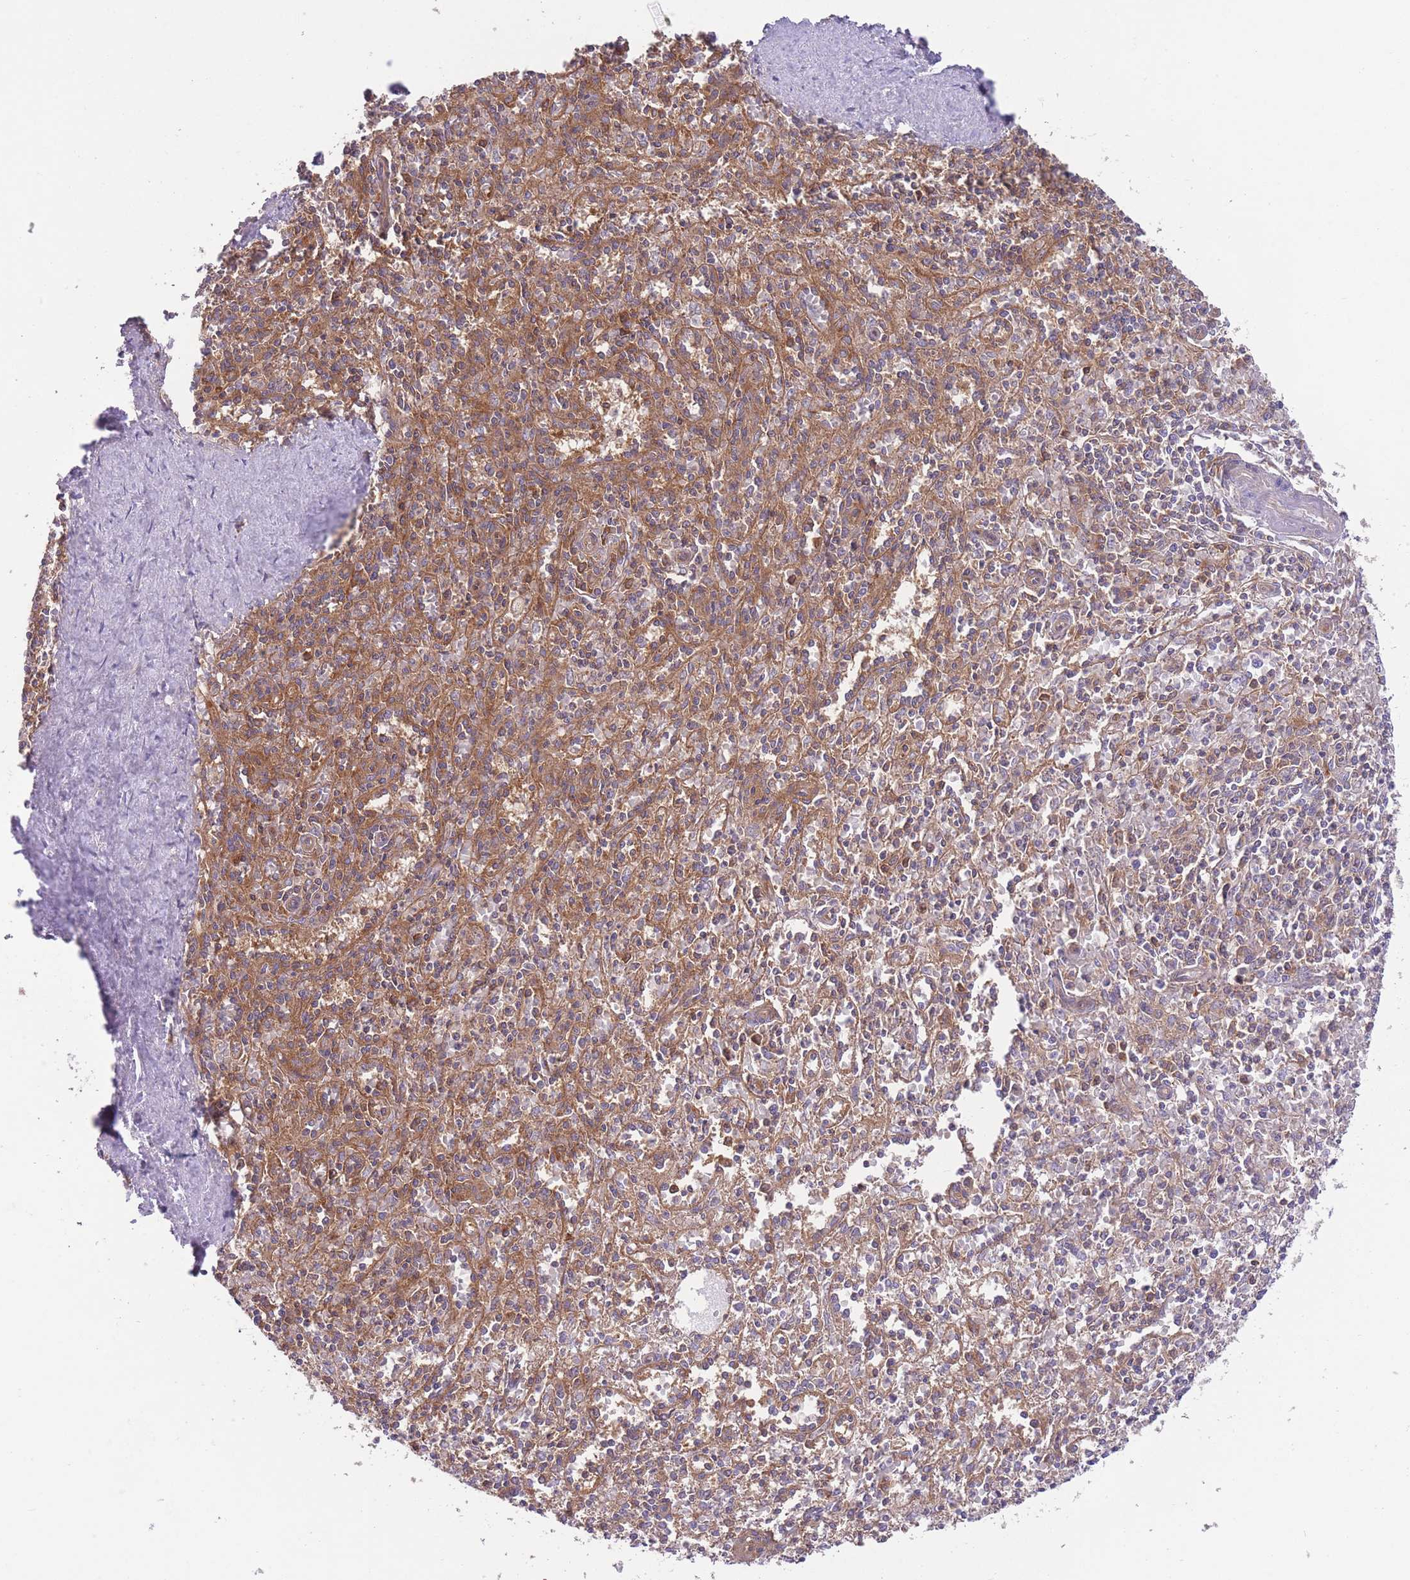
{"staining": {"intensity": "moderate", "quantity": "25%-75%", "location": "cytoplasmic/membranous"}, "tissue": "spleen", "cell_type": "Cells in red pulp", "image_type": "normal", "snomed": [{"axis": "morphology", "description": "Normal tissue, NOS"}, {"axis": "topography", "description": "Spleen"}], "caption": "A micrograph showing moderate cytoplasmic/membranous positivity in about 25%-75% of cells in red pulp in unremarkable spleen, as visualized by brown immunohistochemical staining.", "gene": "PRKAR1A", "patient": {"sex": "female", "age": 70}}